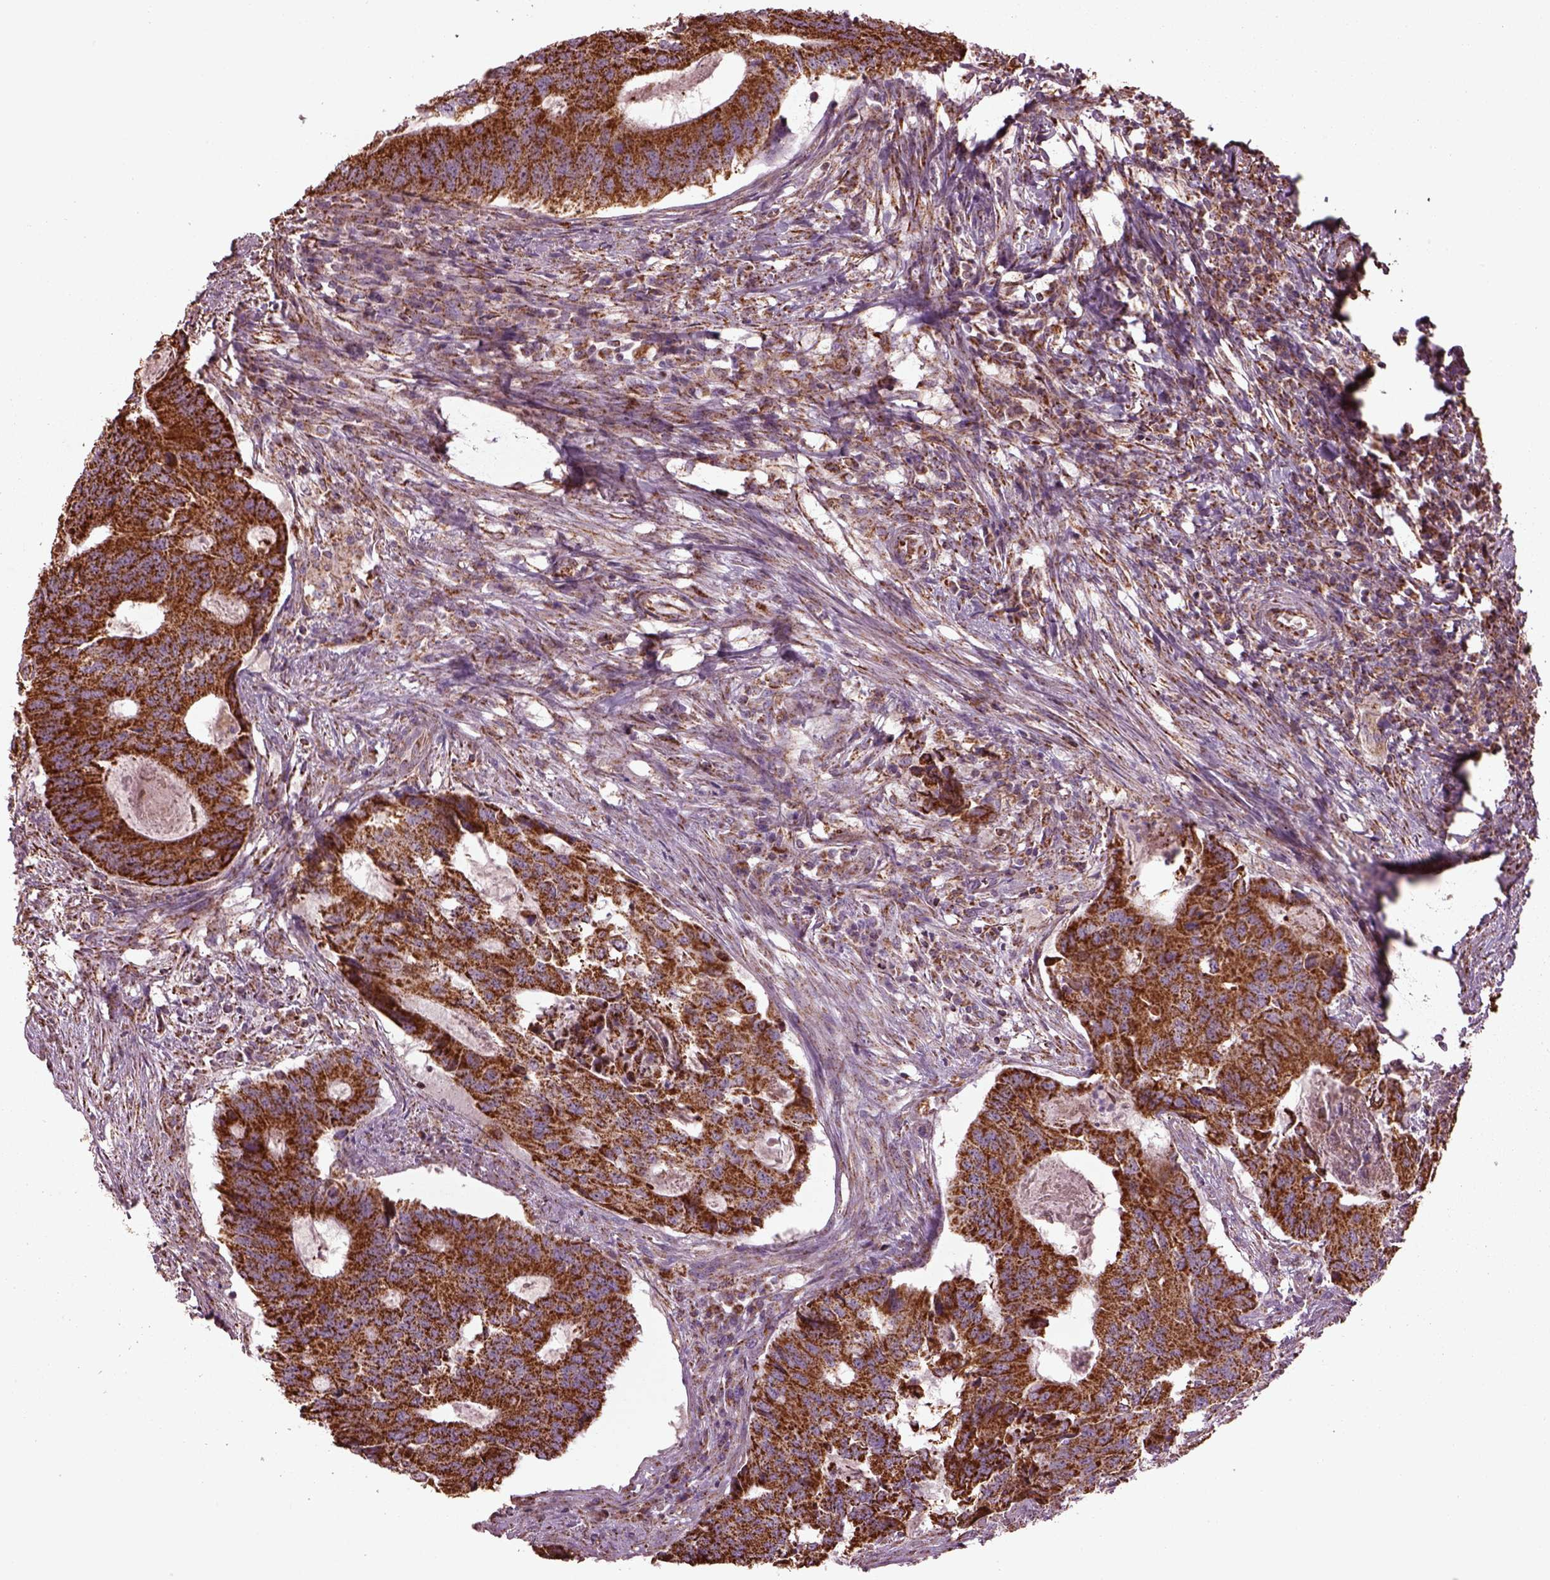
{"staining": {"intensity": "strong", "quantity": ">75%", "location": "cytoplasmic/membranous"}, "tissue": "colorectal cancer", "cell_type": "Tumor cells", "image_type": "cancer", "snomed": [{"axis": "morphology", "description": "Adenocarcinoma, NOS"}, {"axis": "topography", "description": "Colon"}], "caption": "This is a micrograph of immunohistochemistry (IHC) staining of colorectal cancer (adenocarcinoma), which shows strong staining in the cytoplasmic/membranous of tumor cells.", "gene": "TMEM254", "patient": {"sex": "male", "age": 67}}